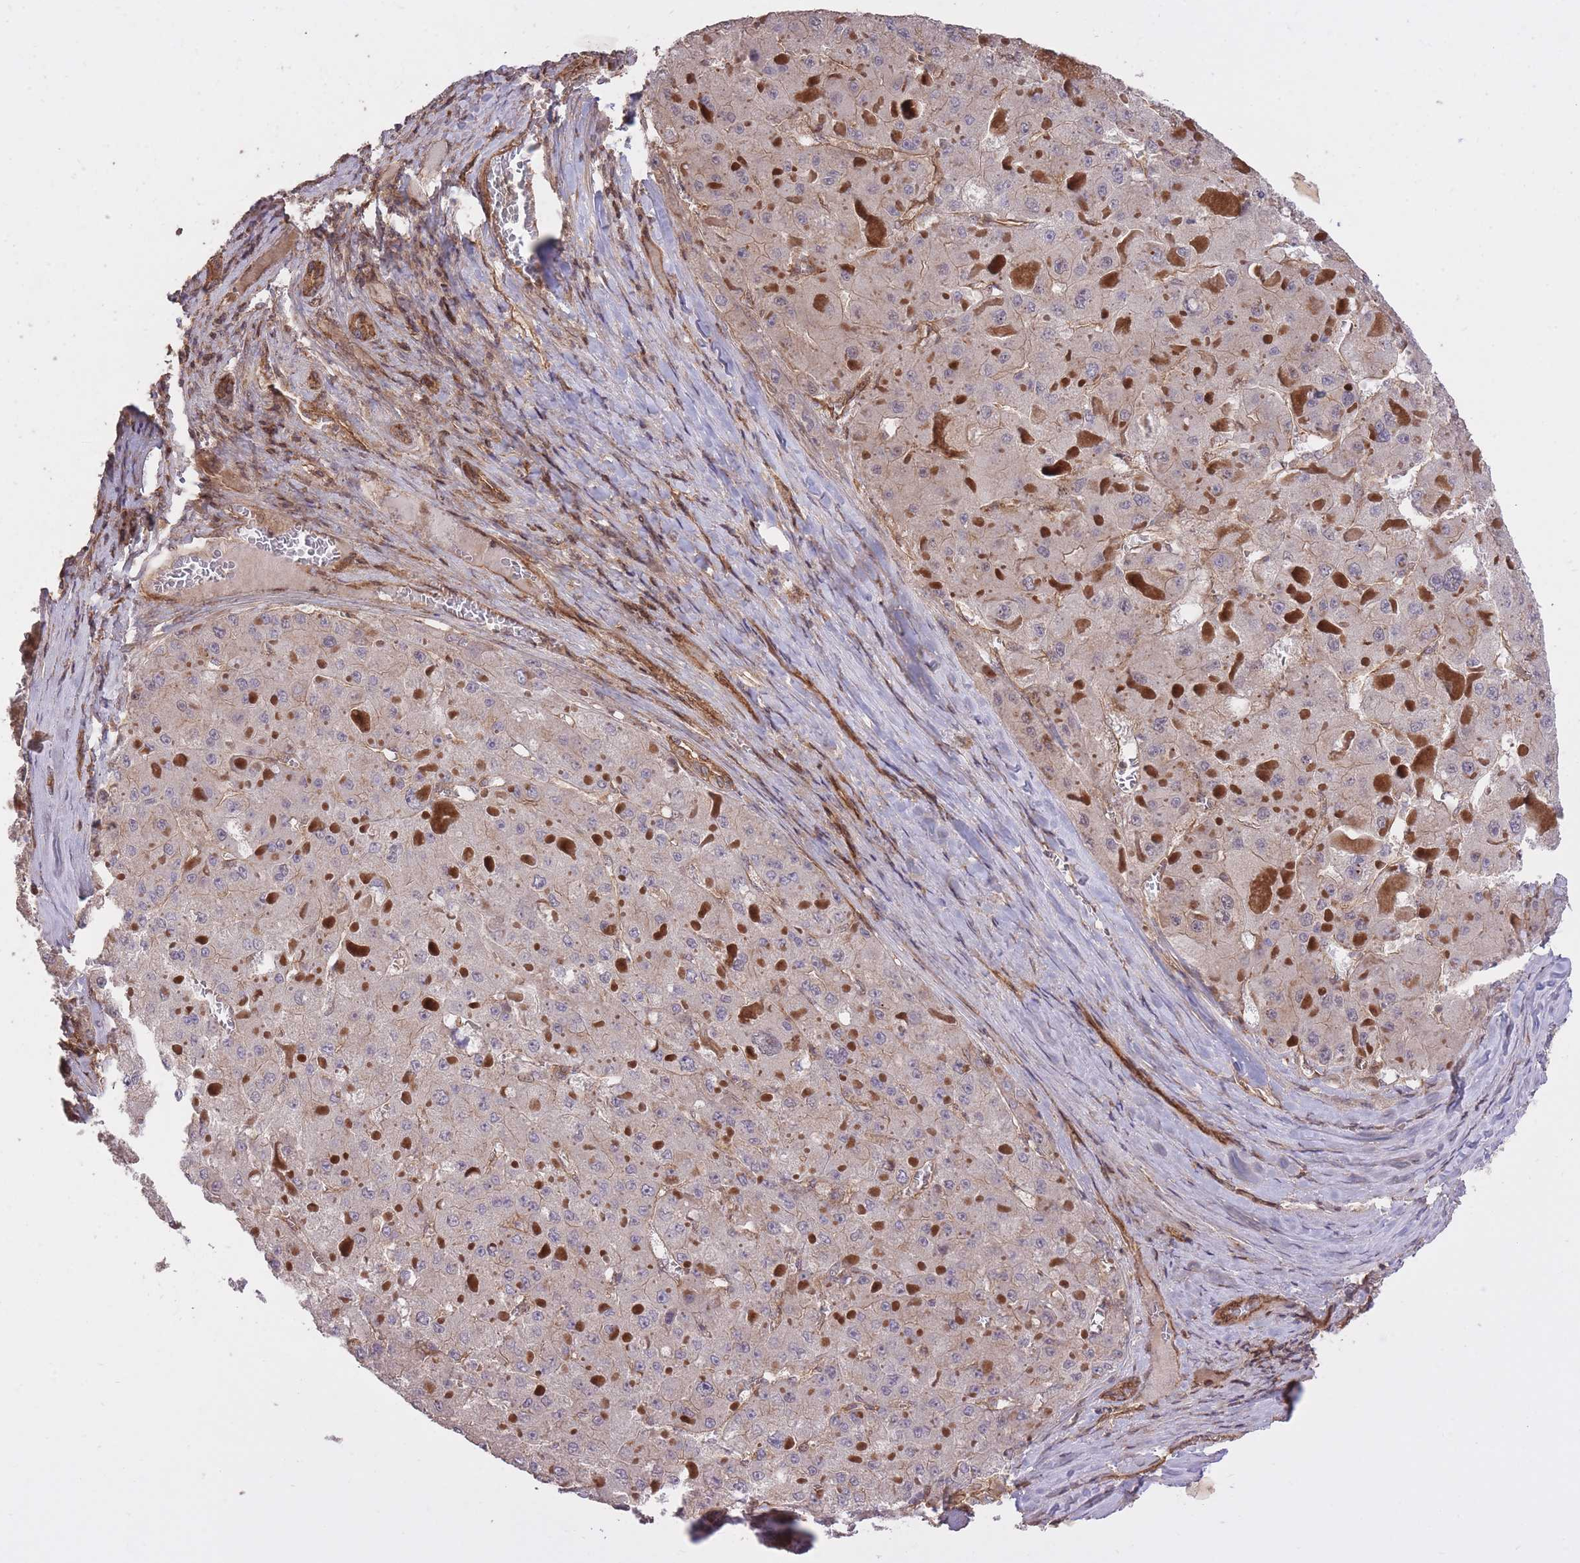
{"staining": {"intensity": "weak", "quantity": "25%-75%", "location": "cytoplasmic/membranous"}, "tissue": "liver cancer", "cell_type": "Tumor cells", "image_type": "cancer", "snomed": [{"axis": "morphology", "description": "Carcinoma, Hepatocellular, NOS"}, {"axis": "topography", "description": "Liver"}], "caption": "An immunohistochemistry (IHC) image of neoplastic tissue is shown. Protein staining in brown labels weak cytoplasmic/membranous positivity in liver cancer (hepatocellular carcinoma) within tumor cells.", "gene": "PLD1", "patient": {"sex": "female", "age": 73}}